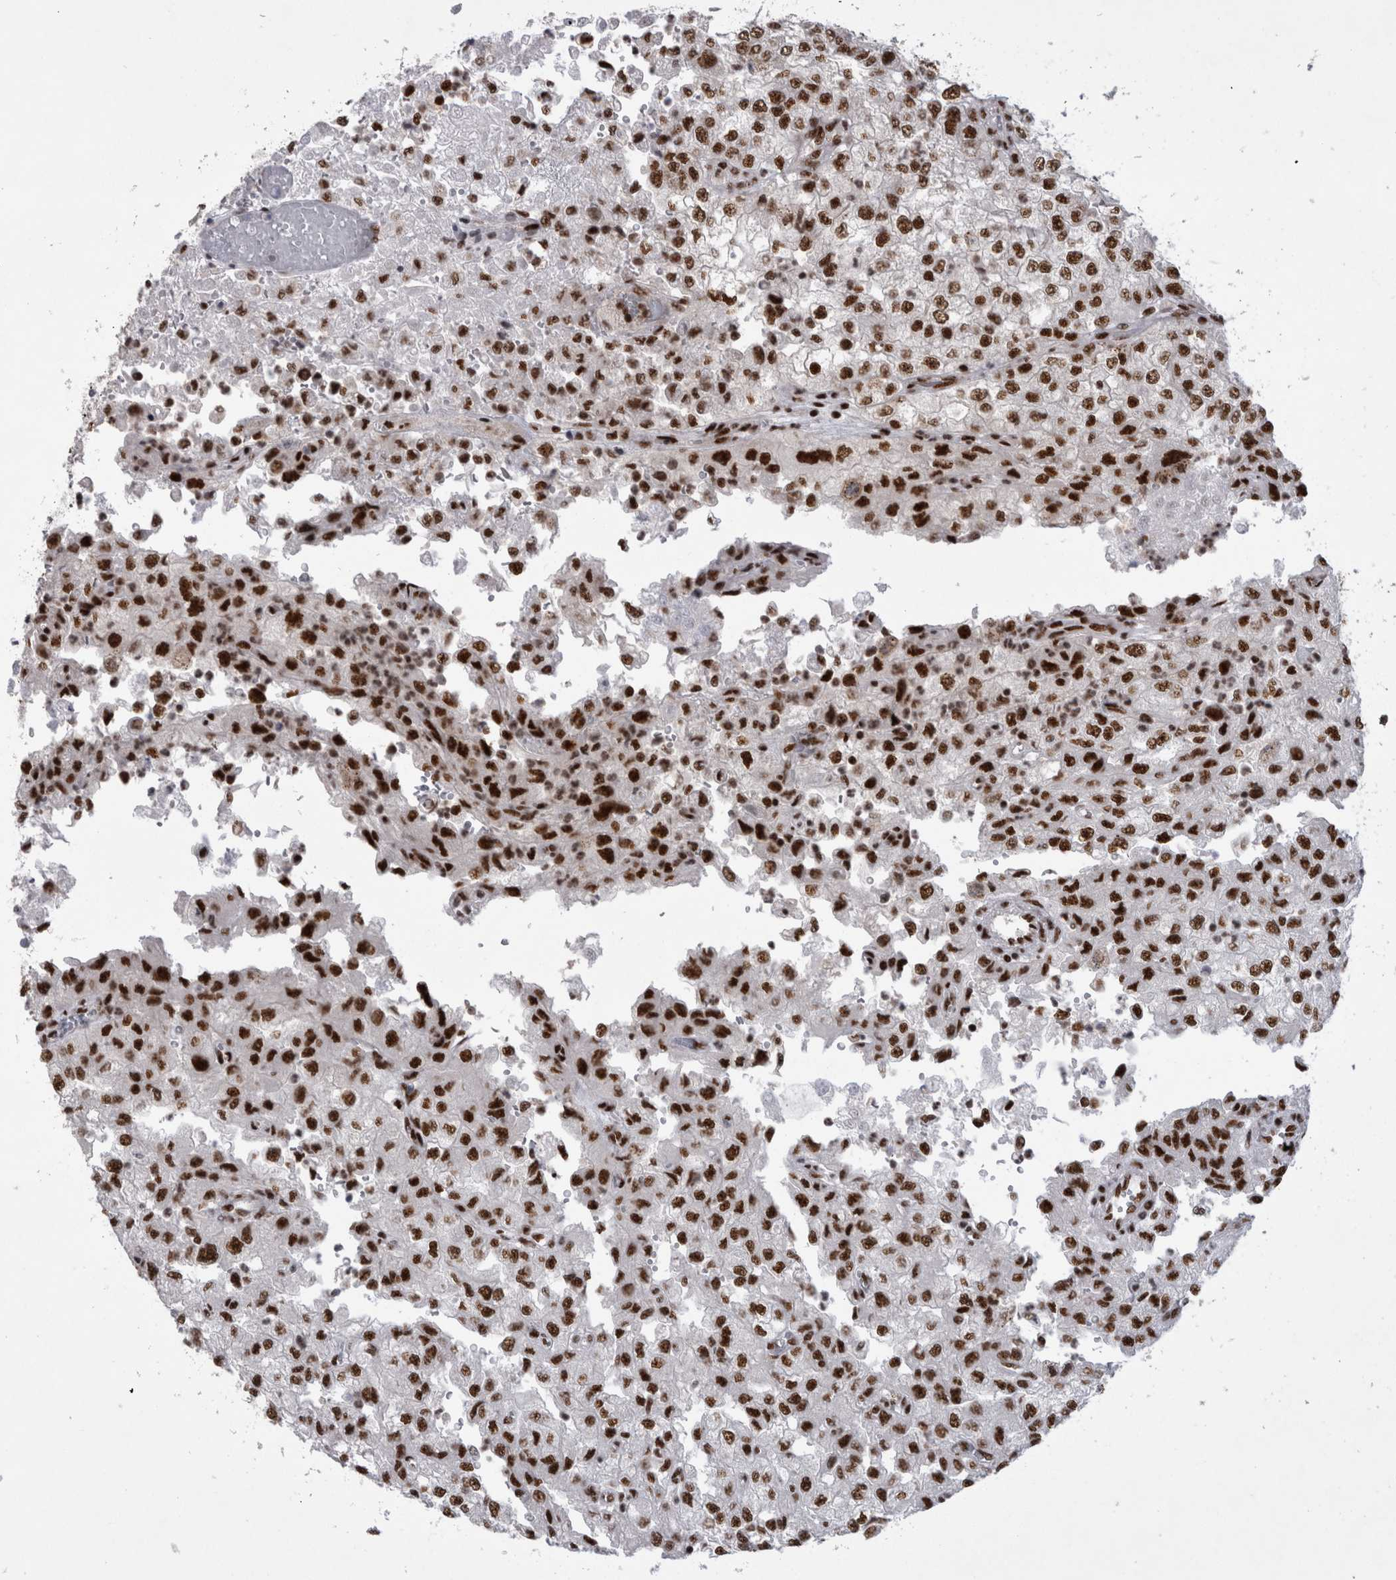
{"staining": {"intensity": "strong", "quantity": ">75%", "location": "nuclear"}, "tissue": "renal cancer", "cell_type": "Tumor cells", "image_type": "cancer", "snomed": [{"axis": "morphology", "description": "Adenocarcinoma, NOS"}, {"axis": "topography", "description": "Kidney"}], "caption": "The histopathology image reveals staining of renal cancer (adenocarcinoma), revealing strong nuclear protein staining (brown color) within tumor cells.", "gene": "CDK11A", "patient": {"sex": "female", "age": 54}}